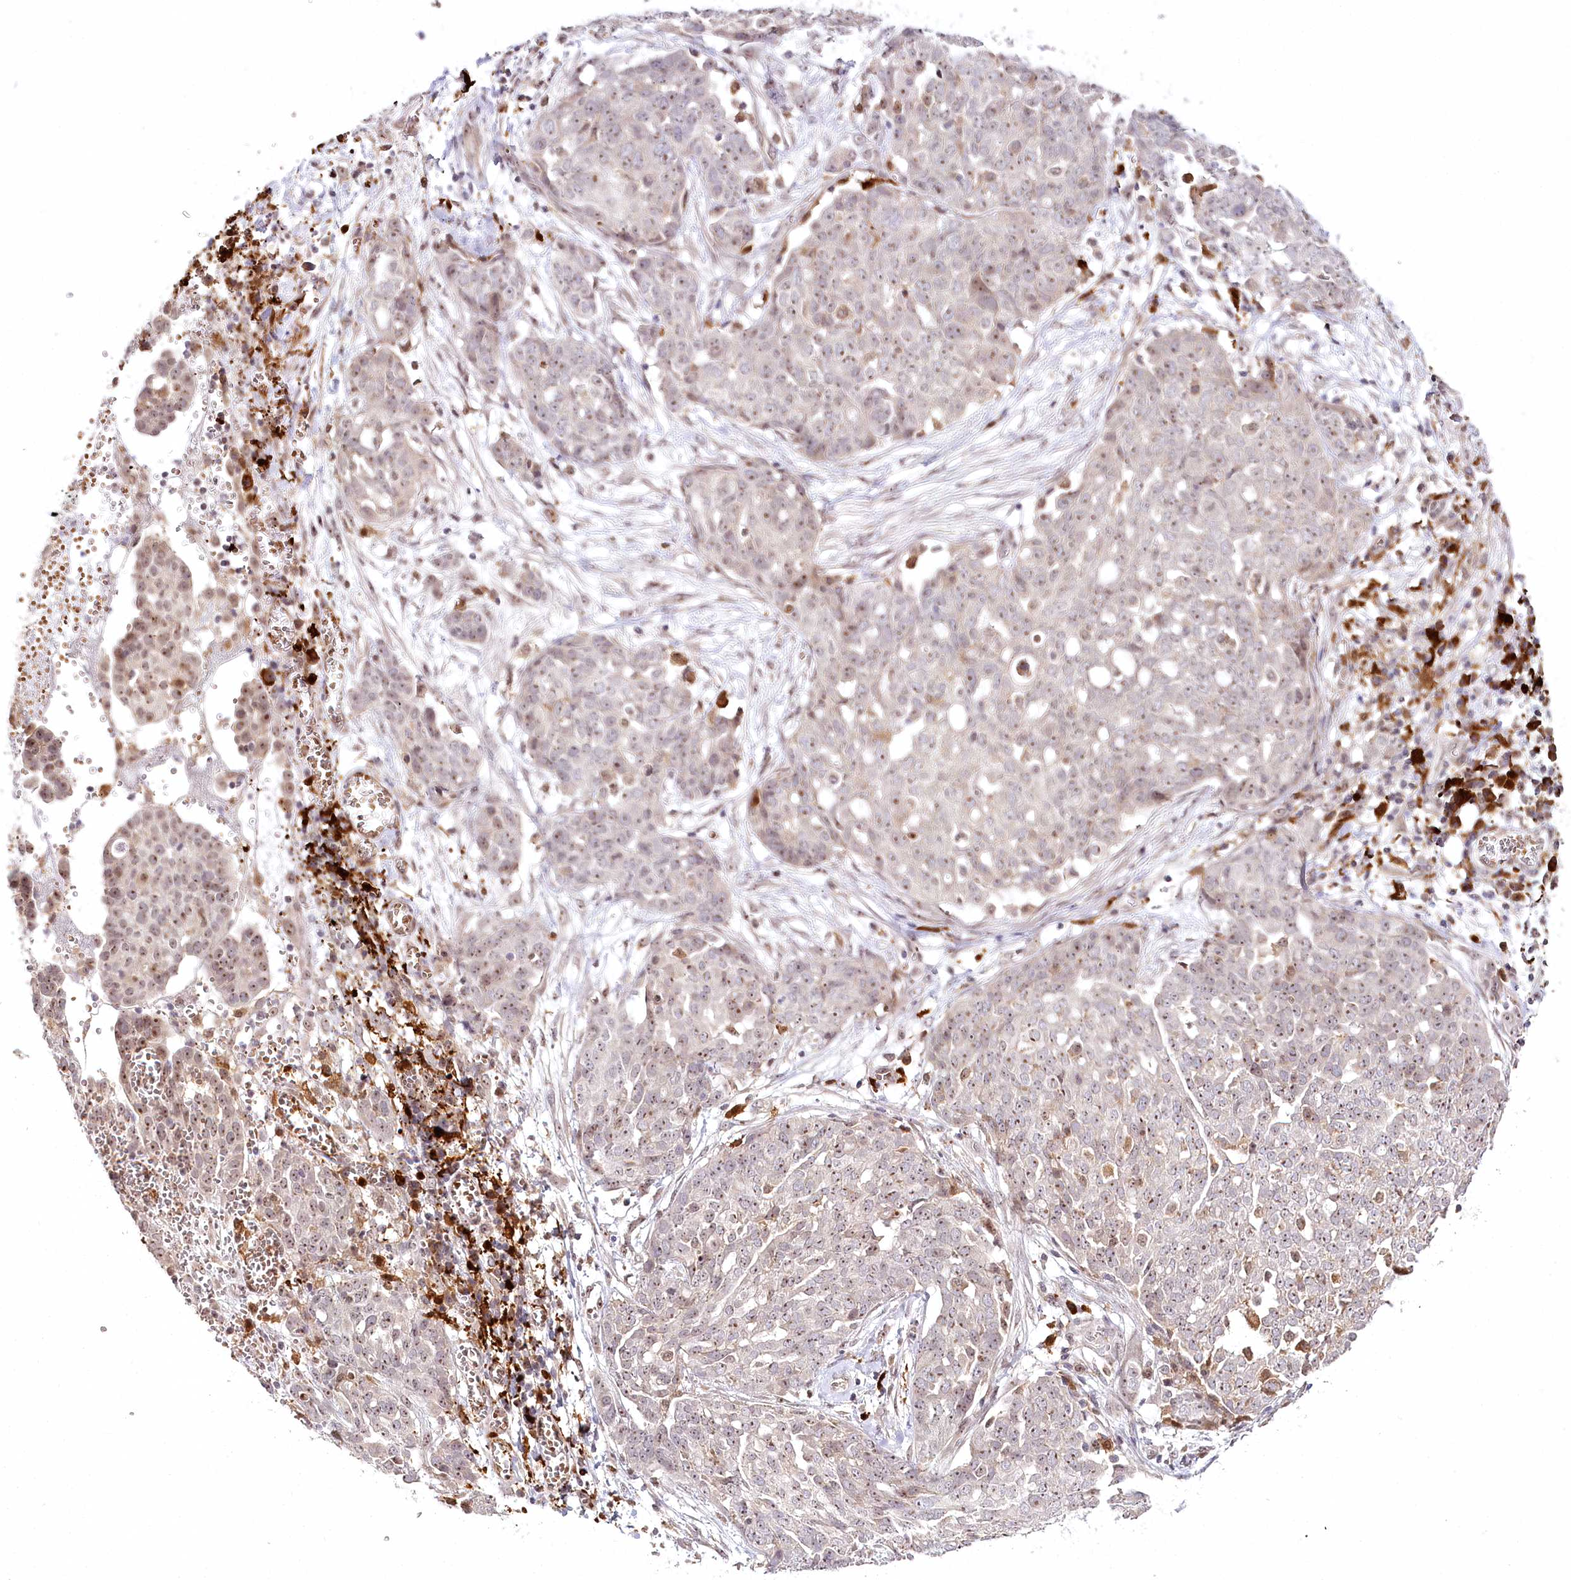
{"staining": {"intensity": "weak", "quantity": "25%-75%", "location": "nuclear"}, "tissue": "ovarian cancer", "cell_type": "Tumor cells", "image_type": "cancer", "snomed": [{"axis": "morphology", "description": "Cystadenocarcinoma, serous, NOS"}, {"axis": "topography", "description": "Soft tissue"}, {"axis": "topography", "description": "Ovary"}], "caption": "Brown immunohistochemical staining in ovarian serous cystadenocarcinoma reveals weak nuclear positivity in approximately 25%-75% of tumor cells. The protein is stained brown, and the nuclei are stained in blue (DAB IHC with brightfield microscopy, high magnification).", "gene": "WDR36", "patient": {"sex": "female", "age": 57}}